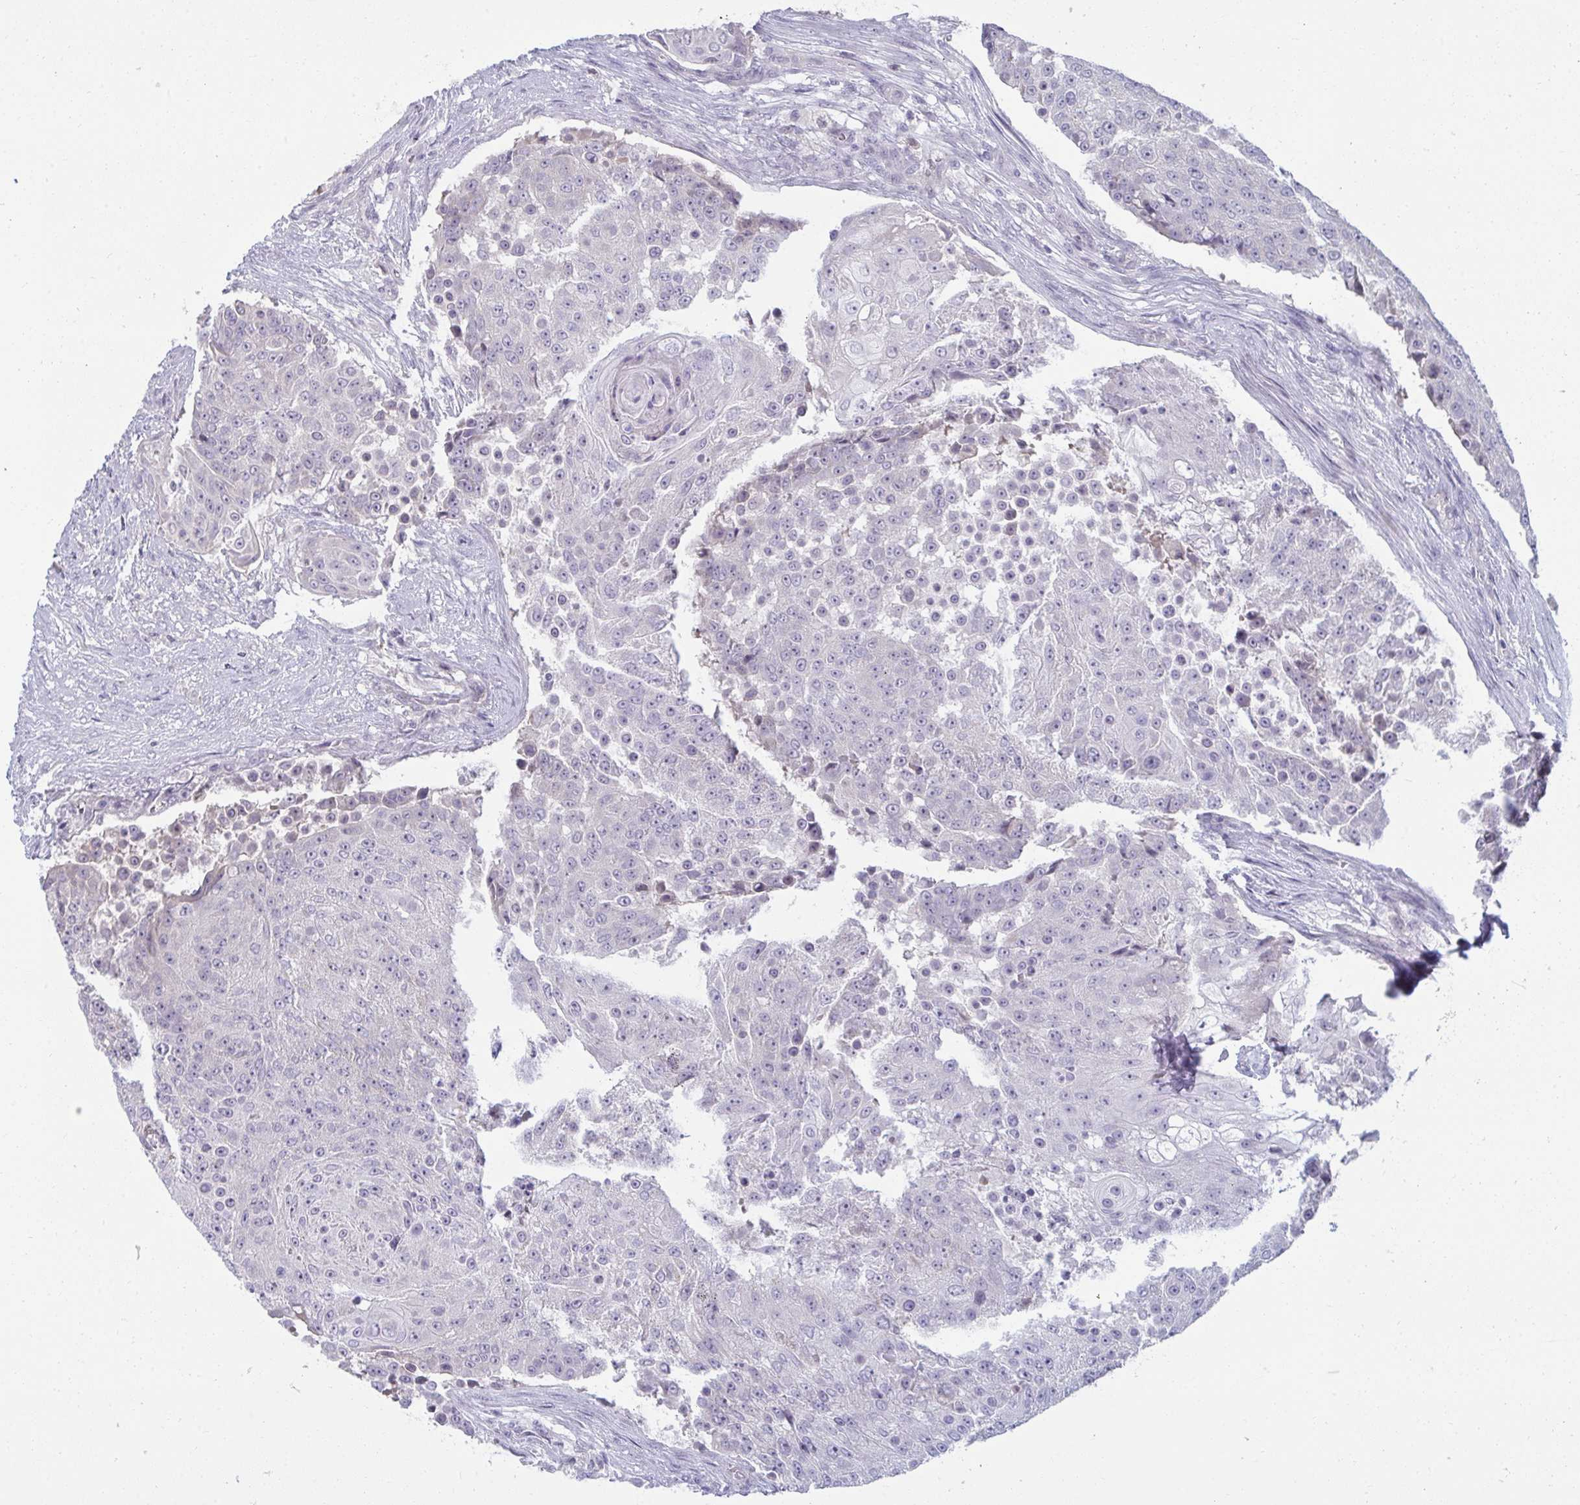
{"staining": {"intensity": "negative", "quantity": "none", "location": "none"}, "tissue": "urothelial cancer", "cell_type": "Tumor cells", "image_type": "cancer", "snomed": [{"axis": "morphology", "description": "Urothelial carcinoma, High grade"}, {"axis": "topography", "description": "Urinary bladder"}], "caption": "Human urothelial carcinoma (high-grade) stained for a protein using immunohistochemistry (IHC) exhibits no positivity in tumor cells.", "gene": "RNASEH1", "patient": {"sex": "female", "age": 63}}